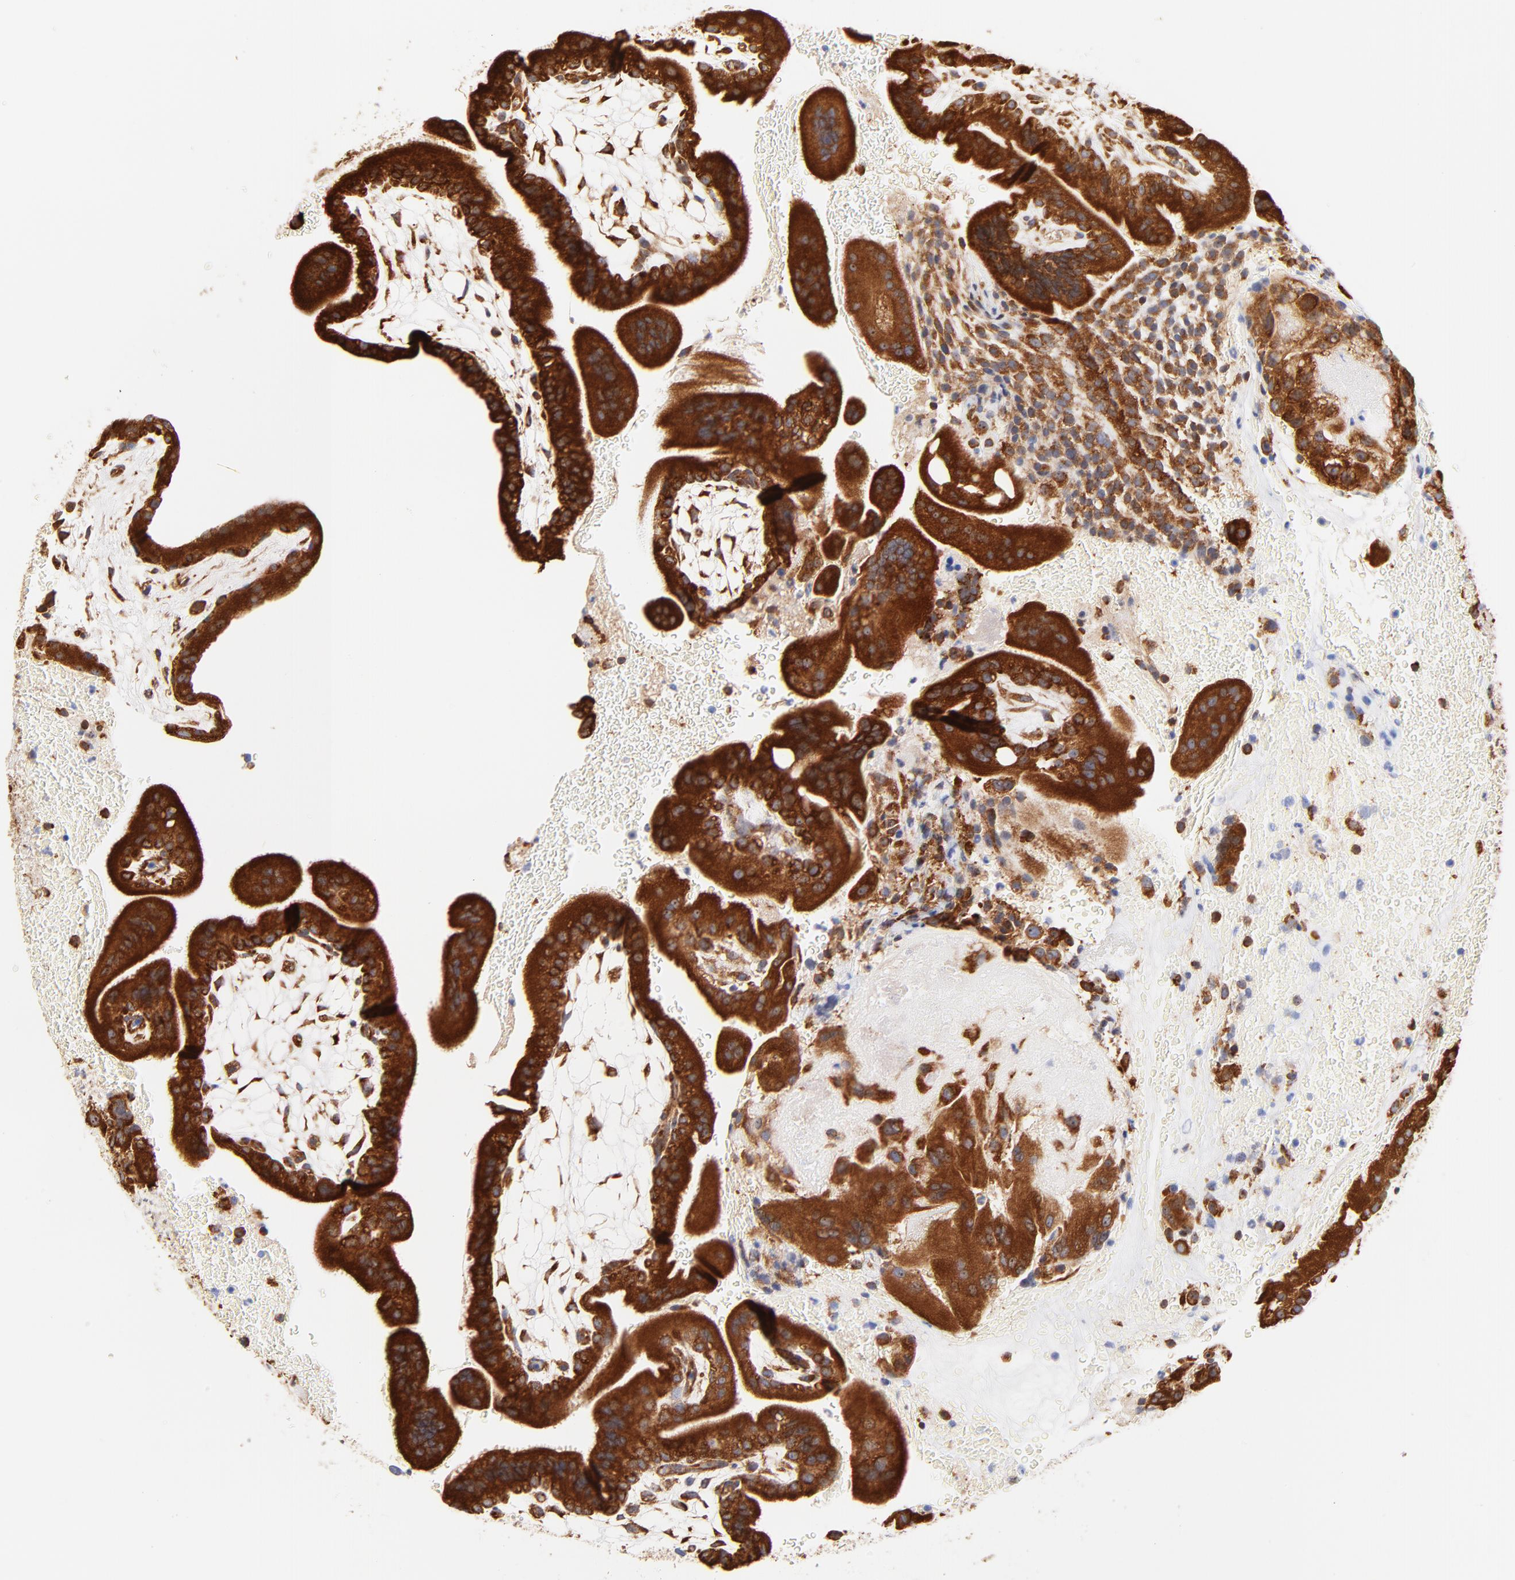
{"staining": {"intensity": "strong", "quantity": ">75%", "location": "cytoplasmic/membranous"}, "tissue": "placenta", "cell_type": "Trophoblastic cells", "image_type": "normal", "snomed": [{"axis": "morphology", "description": "Normal tissue, NOS"}, {"axis": "topography", "description": "Placenta"}], "caption": "The histopathology image exhibits staining of normal placenta, revealing strong cytoplasmic/membranous protein expression (brown color) within trophoblastic cells. (Stains: DAB (3,3'-diaminobenzidine) in brown, nuclei in blue, Microscopy: brightfield microscopy at high magnification).", "gene": "RPL27", "patient": {"sex": "female", "age": 19}}